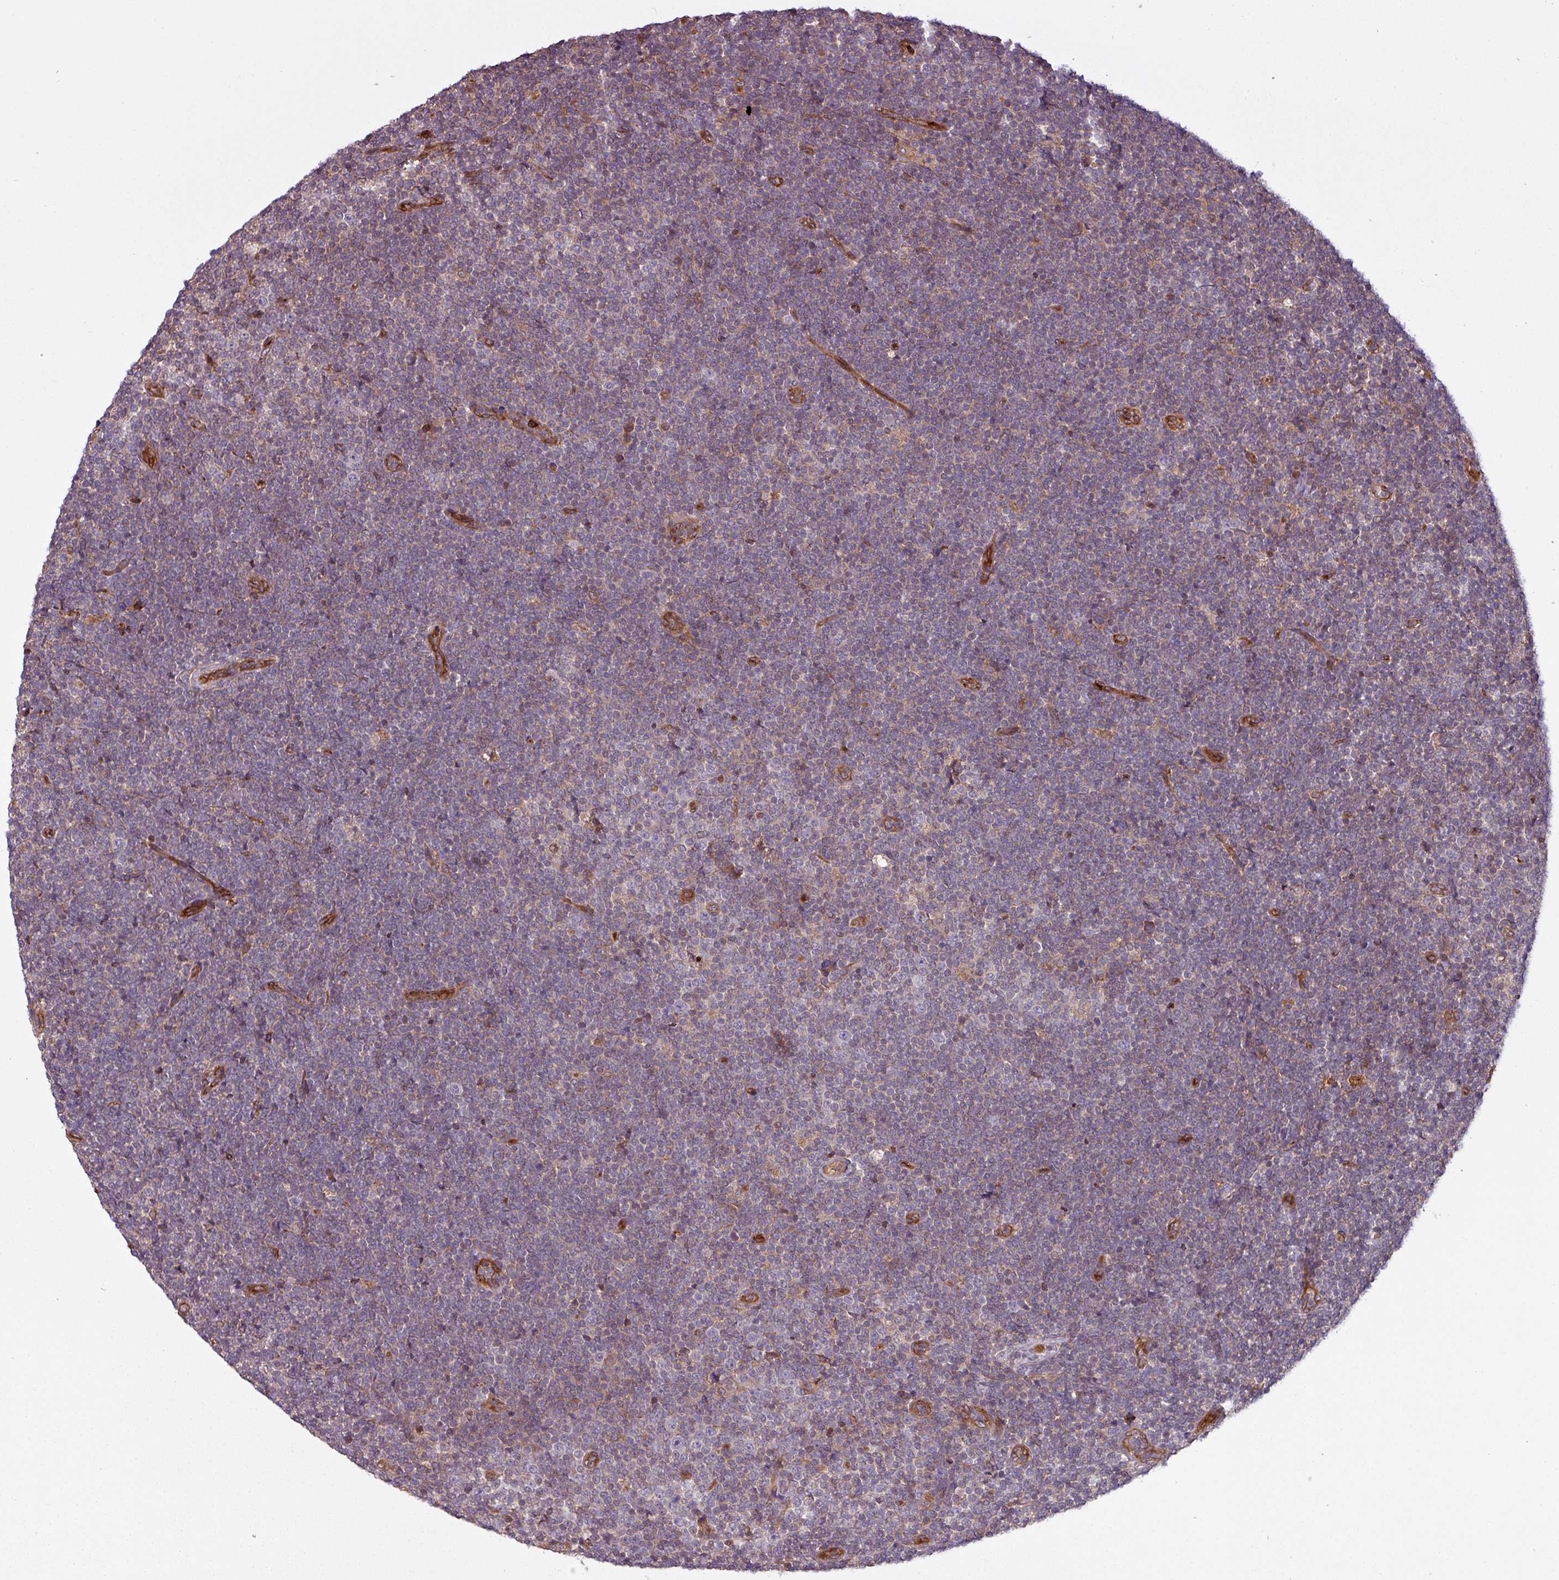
{"staining": {"intensity": "weak", "quantity": "<25%", "location": "cytoplasmic/membranous"}, "tissue": "lymphoma", "cell_type": "Tumor cells", "image_type": "cancer", "snomed": [{"axis": "morphology", "description": "Malignant lymphoma, non-Hodgkin's type, Low grade"}, {"axis": "topography", "description": "Lymph node"}], "caption": "IHC image of malignant lymphoma, non-Hodgkin's type (low-grade) stained for a protein (brown), which demonstrates no positivity in tumor cells.", "gene": "SNRNP25", "patient": {"sex": "male", "age": 48}}